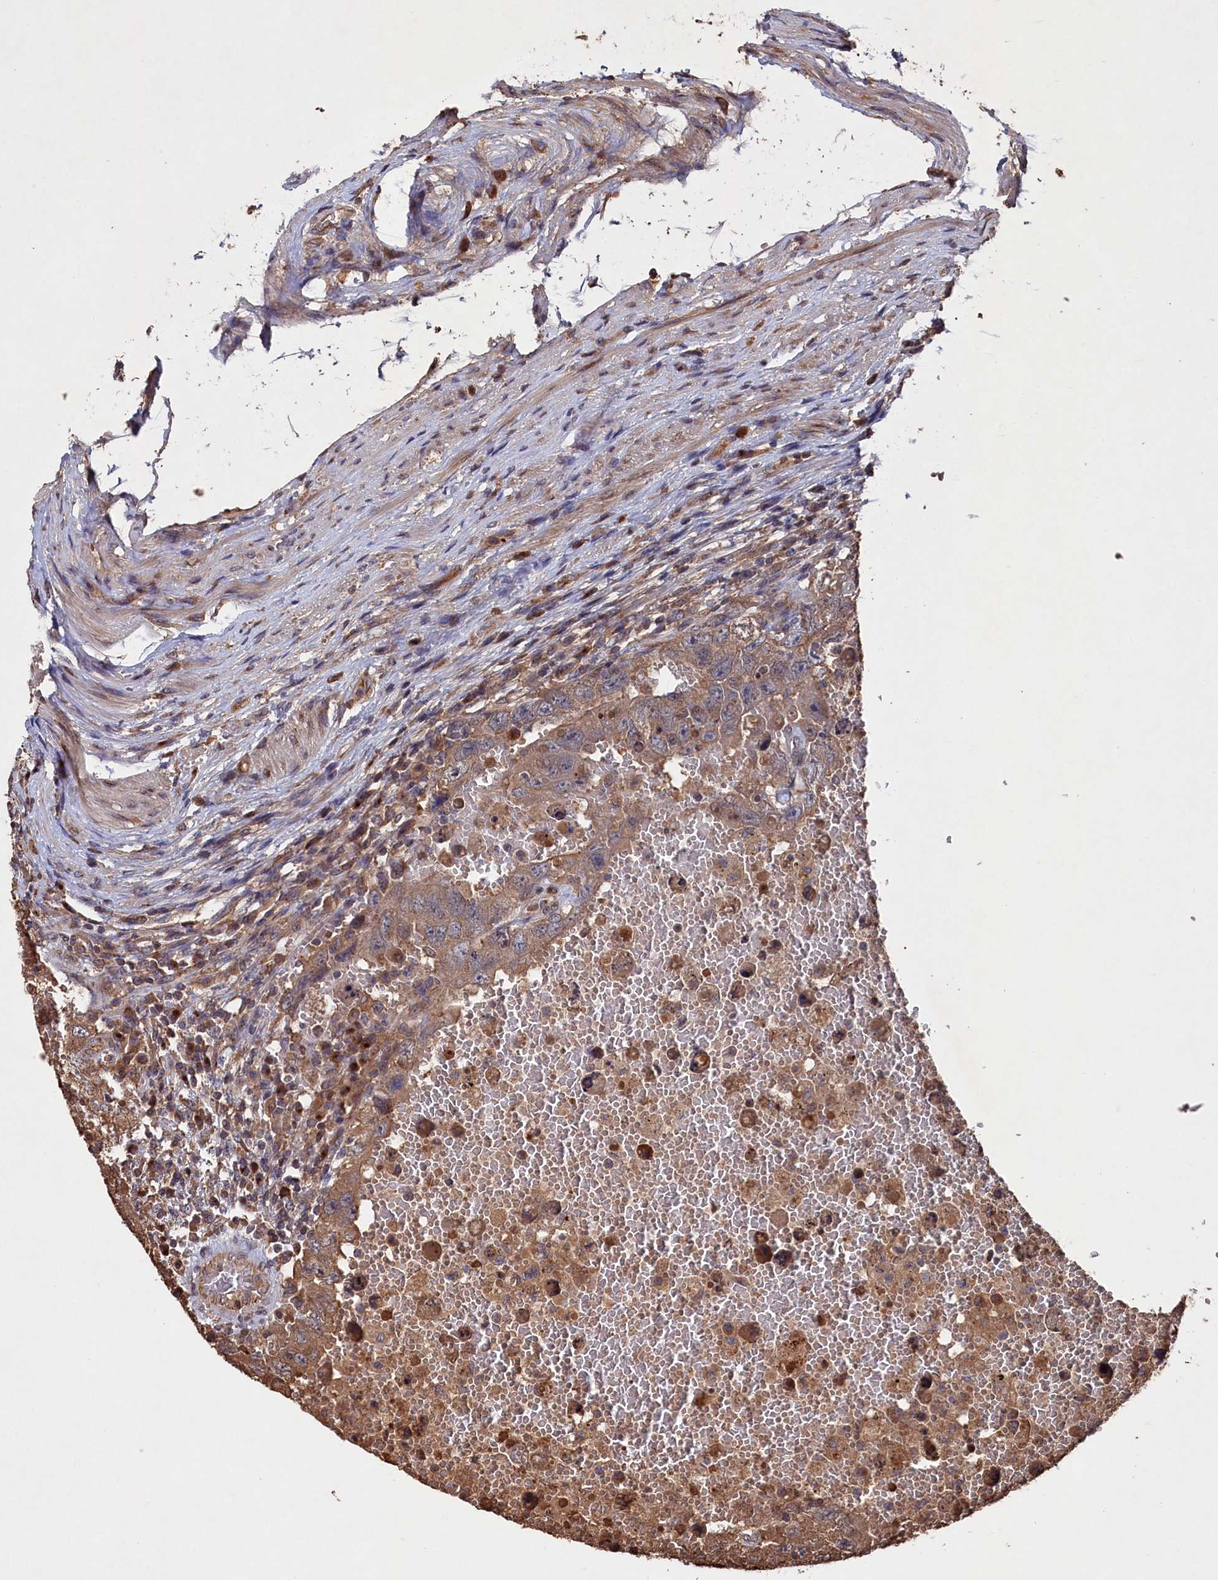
{"staining": {"intensity": "moderate", "quantity": ">75%", "location": "cytoplasmic/membranous"}, "tissue": "testis cancer", "cell_type": "Tumor cells", "image_type": "cancer", "snomed": [{"axis": "morphology", "description": "Carcinoma, Embryonal, NOS"}, {"axis": "topography", "description": "Testis"}], "caption": "Testis cancer was stained to show a protein in brown. There is medium levels of moderate cytoplasmic/membranous expression in approximately >75% of tumor cells.", "gene": "NAA60", "patient": {"sex": "male", "age": 26}}